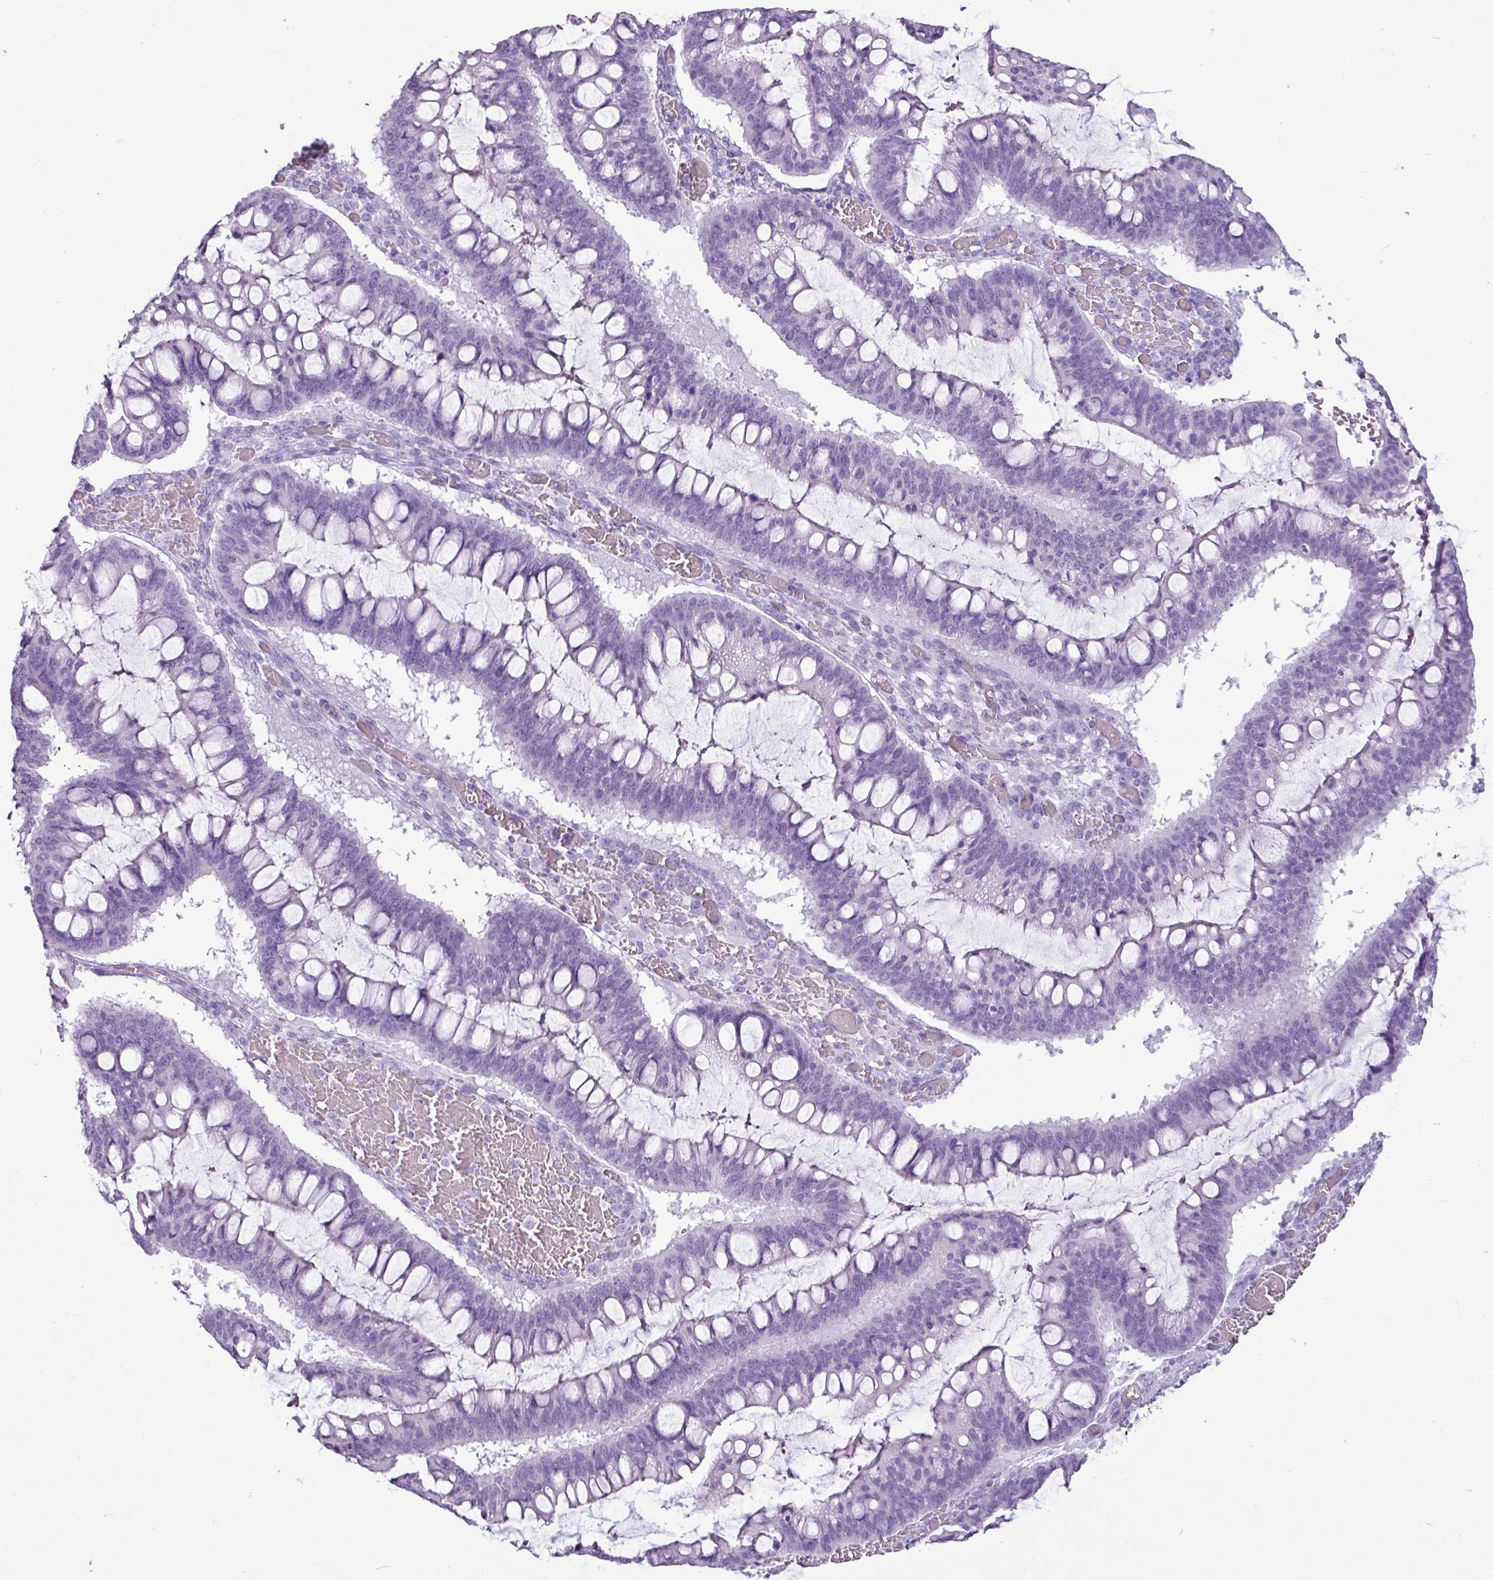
{"staining": {"intensity": "negative", "quantity": "none", "location": "none"}, "tissue": "ovarian cancer", "cell_type": "Tumor cells", "image_type": "cancer", "snomed": [{"axis": "morphology", "description": "Cystadenocarcinoma, mucinous, NOS"}, {"axis": "topography", "description": "Ovary"}], "caption": "Immunohistochemistry (IHC) of human mucinous cystadenocarcinoma (ovarian) reveals no staining in tumor cells. Brightfield microscopy of immunohistochemistry (IHC) stained with DAB (brown) and hematoxylin (blue), captured at high magnification.", "gene": "AMY1B", "patient": {"sex": "female", "age": 73}}